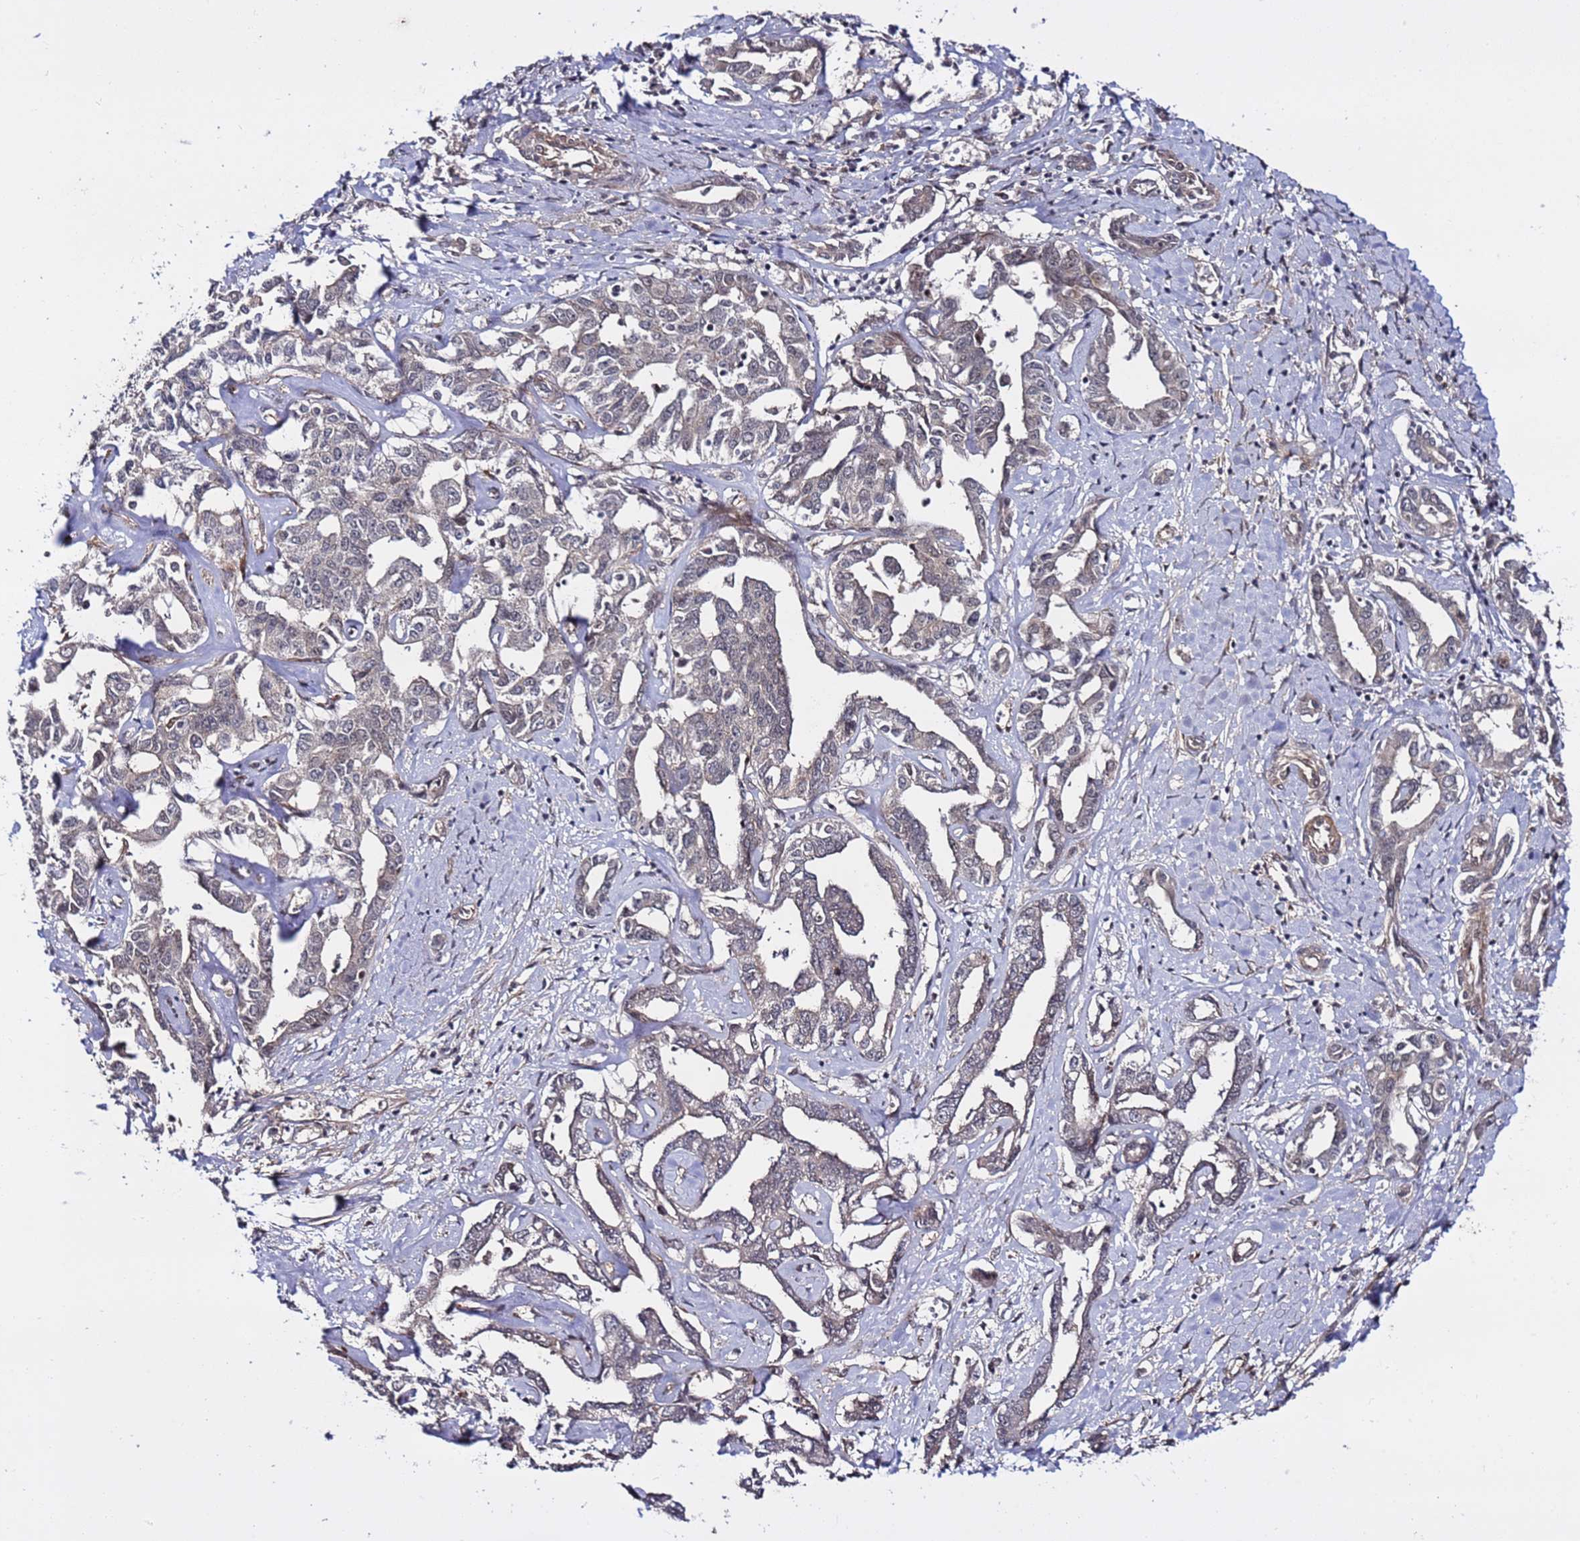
{"staining": {"intensity": "negative", "quantity": "none", "location": "none"}, "tissue": "liver cancer", "cell_type": "Tumor cells", "image_type": "cancer", "snomed": [{"axis": "morphology", "description": "Cholangiocarcinoma"}, {"axis": "topography", "description": "Liver"}], "caption": "Image shows no protein staining in tumor cells of cholangiocarcinoma (liver) tissue.", "gene": "POLR2D", "patient": {"sex": "male", "age": 59}}